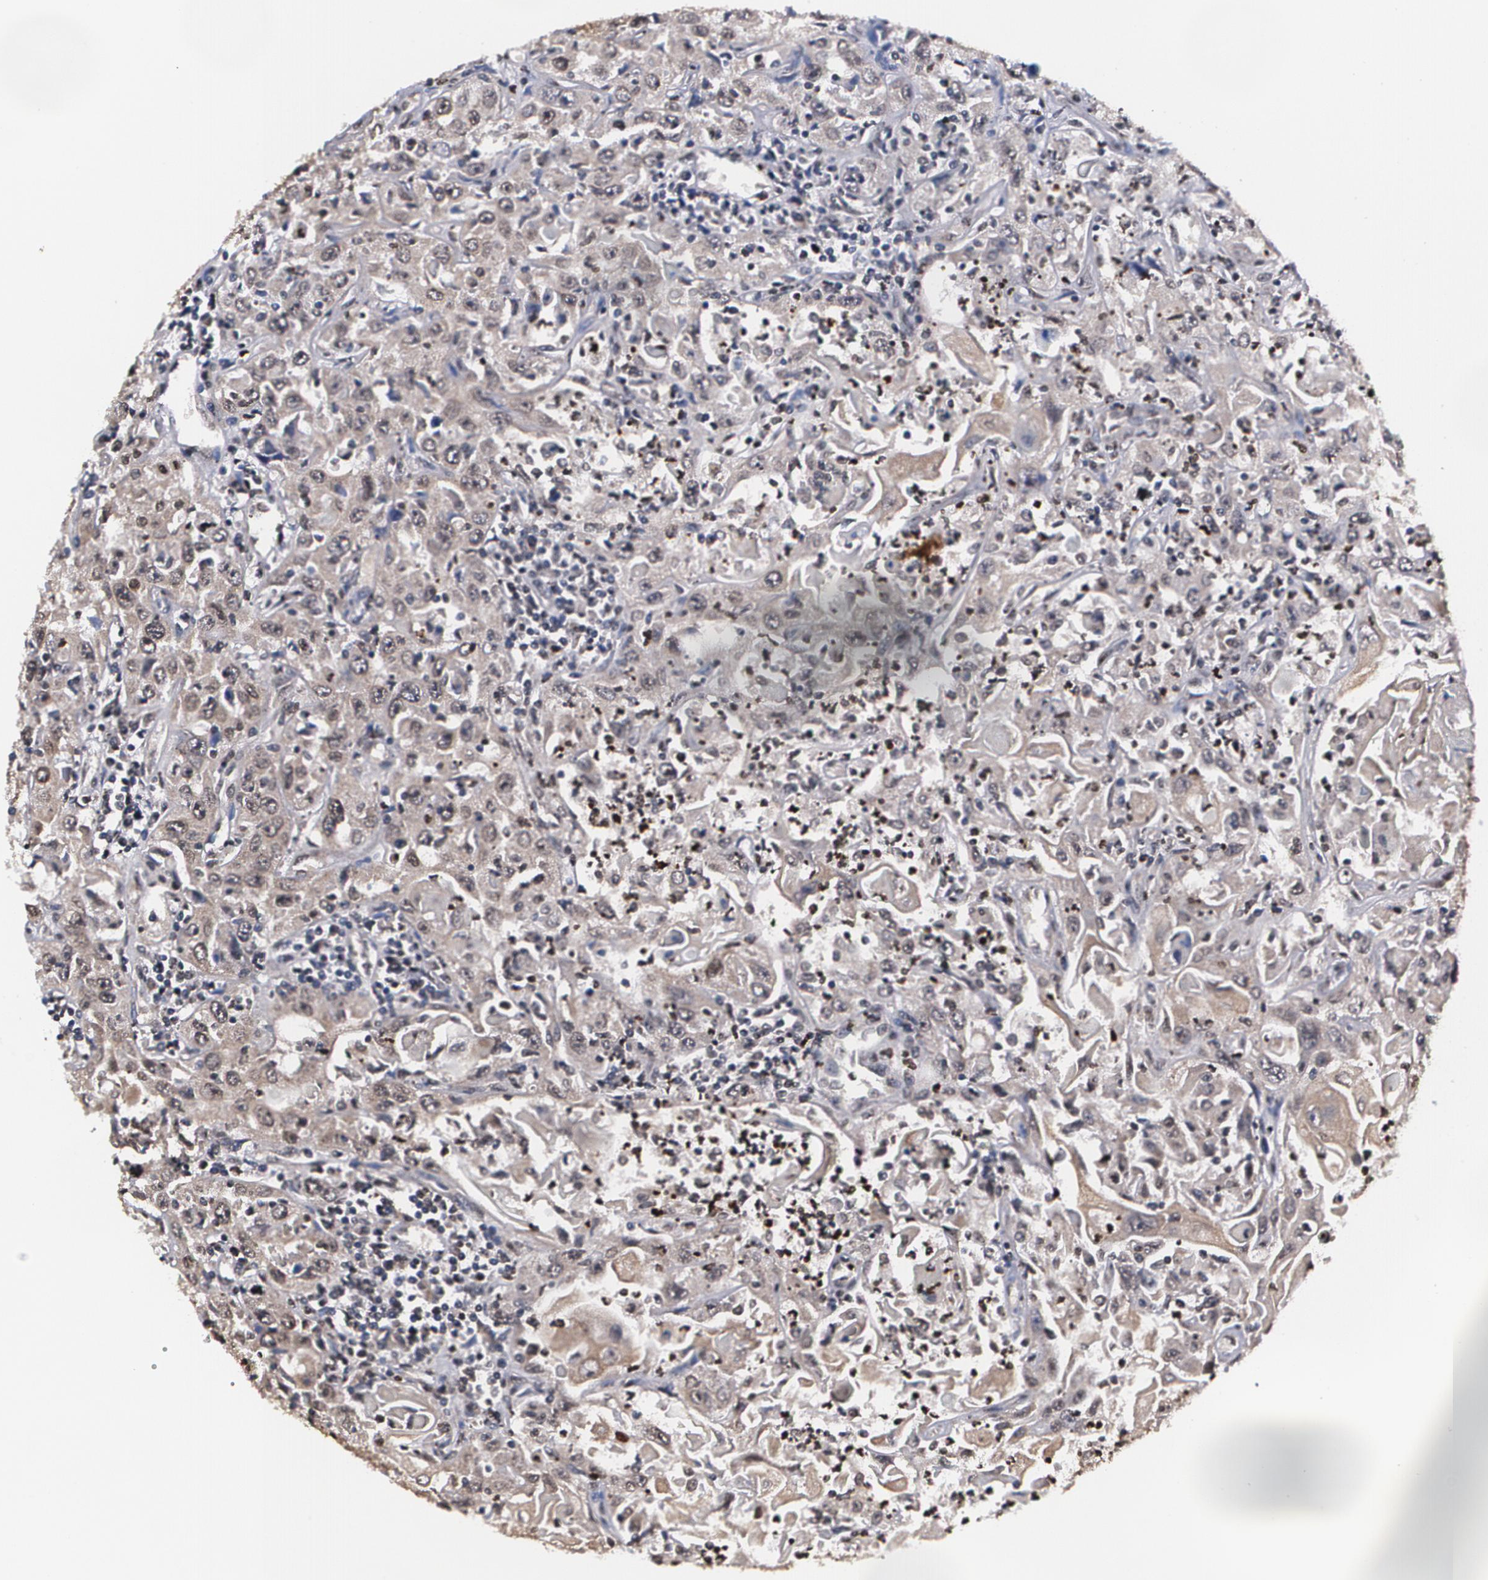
{"staining": {"intensity": "moderate", "quantity": "25%-75%", "location": "cytoplasmic/membranous"}, "tissue": "head and neck cancer", "cell_type": "Tumor cells", "image_type": "cancer", "snomed": [{"axis": "morphology", "description": "Squamous cell carcinoma, NOS"}, {"axis": "topography", "description": "Oral tissue"}, {"axis": "topography", "description": "Head-Neck"}], "caption": "Human squamous cell carcinoma (head and neck) stained for a protein (brown) exhibits moderate cytoplasmic/membranous positive positivity in about 25%-75% of tumor cells.", "gene": "MVP", "patient": {"sex": "female", "age": 76}}